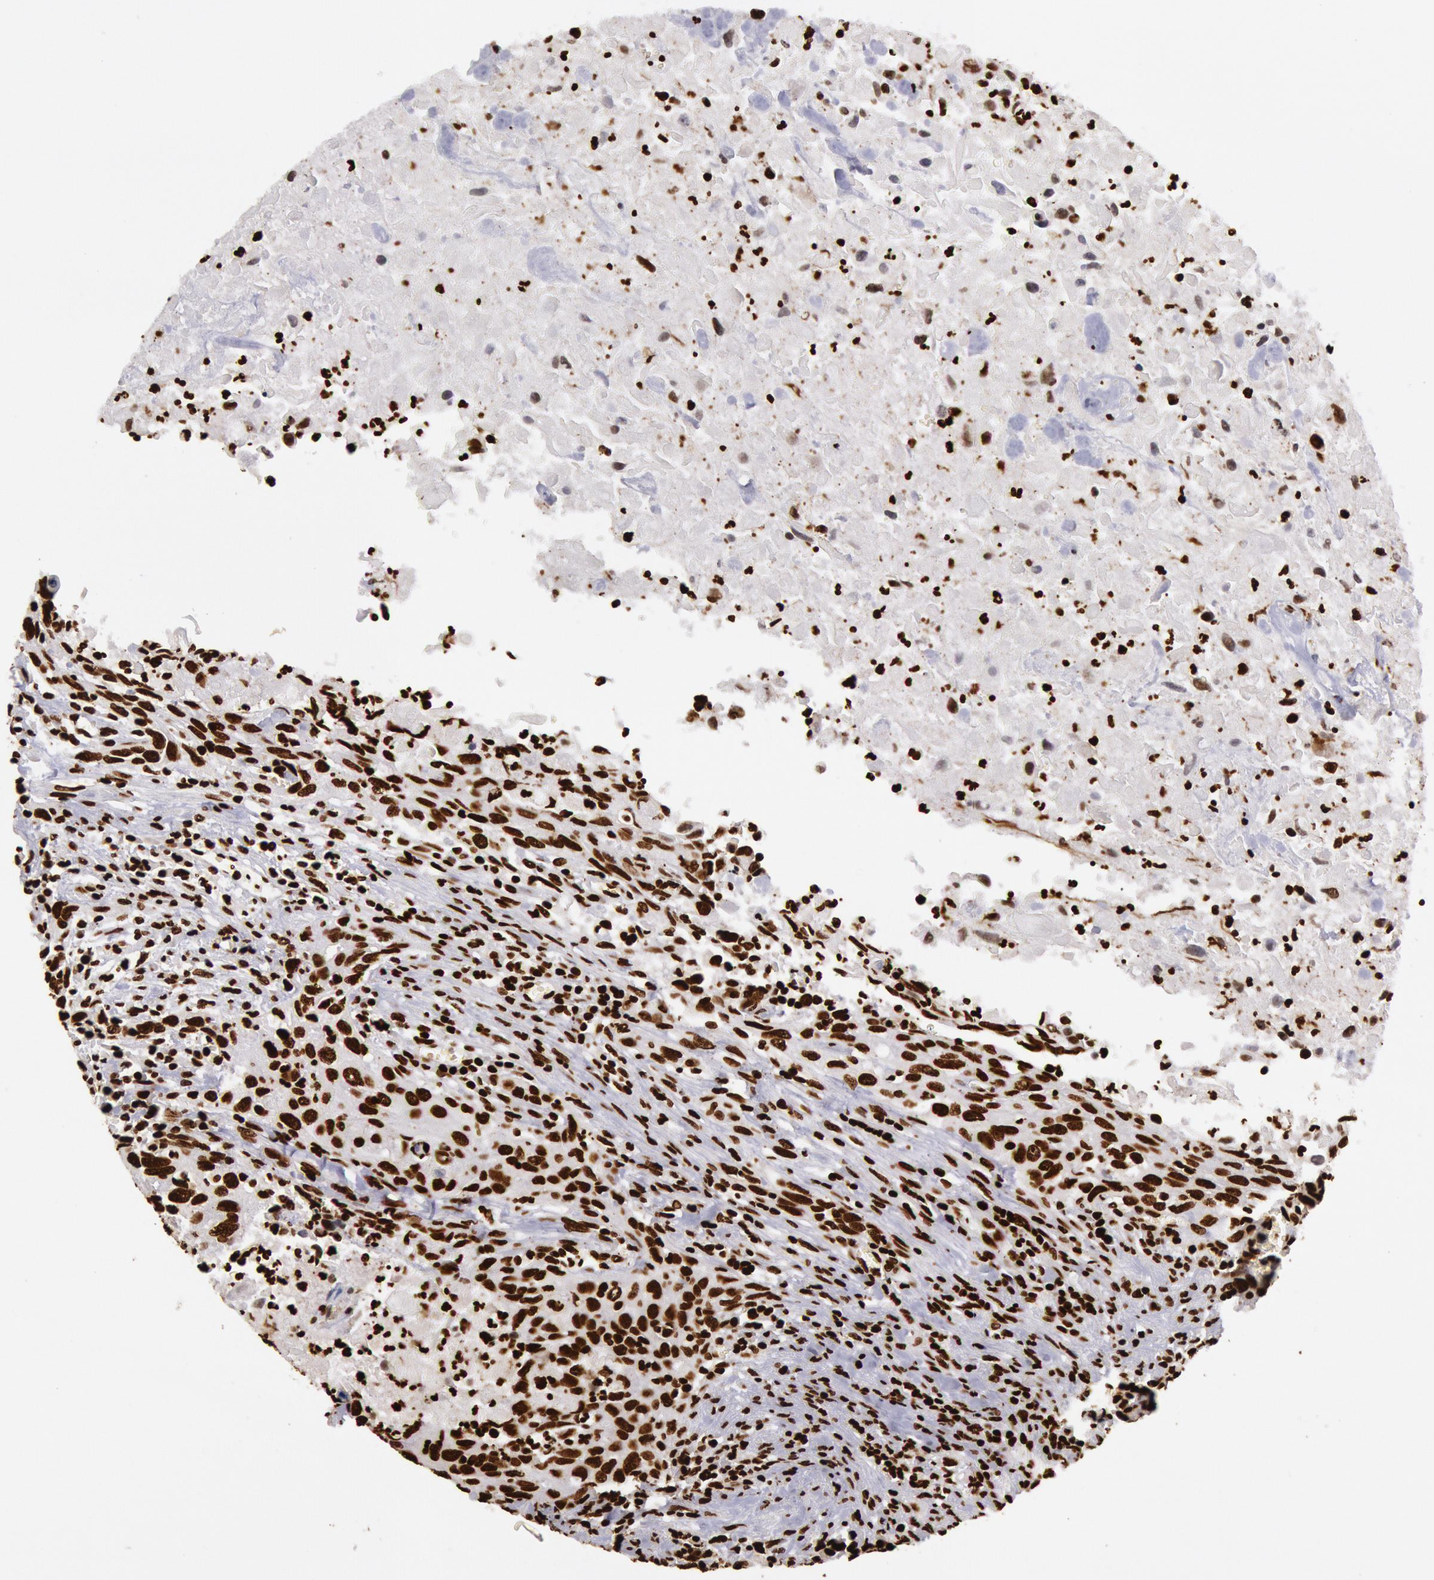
{"staining": {"intensity": "strong", "quantity": ">75%", "location": "nuclear"}, "tissue": "urothelial cancer", "cell_type": "Tumor cells", "image_type": "cancer", "snomed": [{"axis": "morphology", "description": "Urothelial carcinoma, High grade"}, {"axis": "topography", "description": "Urinary bladder"}], "caption": "This image demonstrates urothelial carcinoma (high-grade) stained with immunohistochemistry to label a protein in brown. The nuclear of tumor cells show strong positivity for the protein. Nuclei are counter-stained blue.", "gene": "H3-4", "patient": {"sex": "male", "age": 71}}